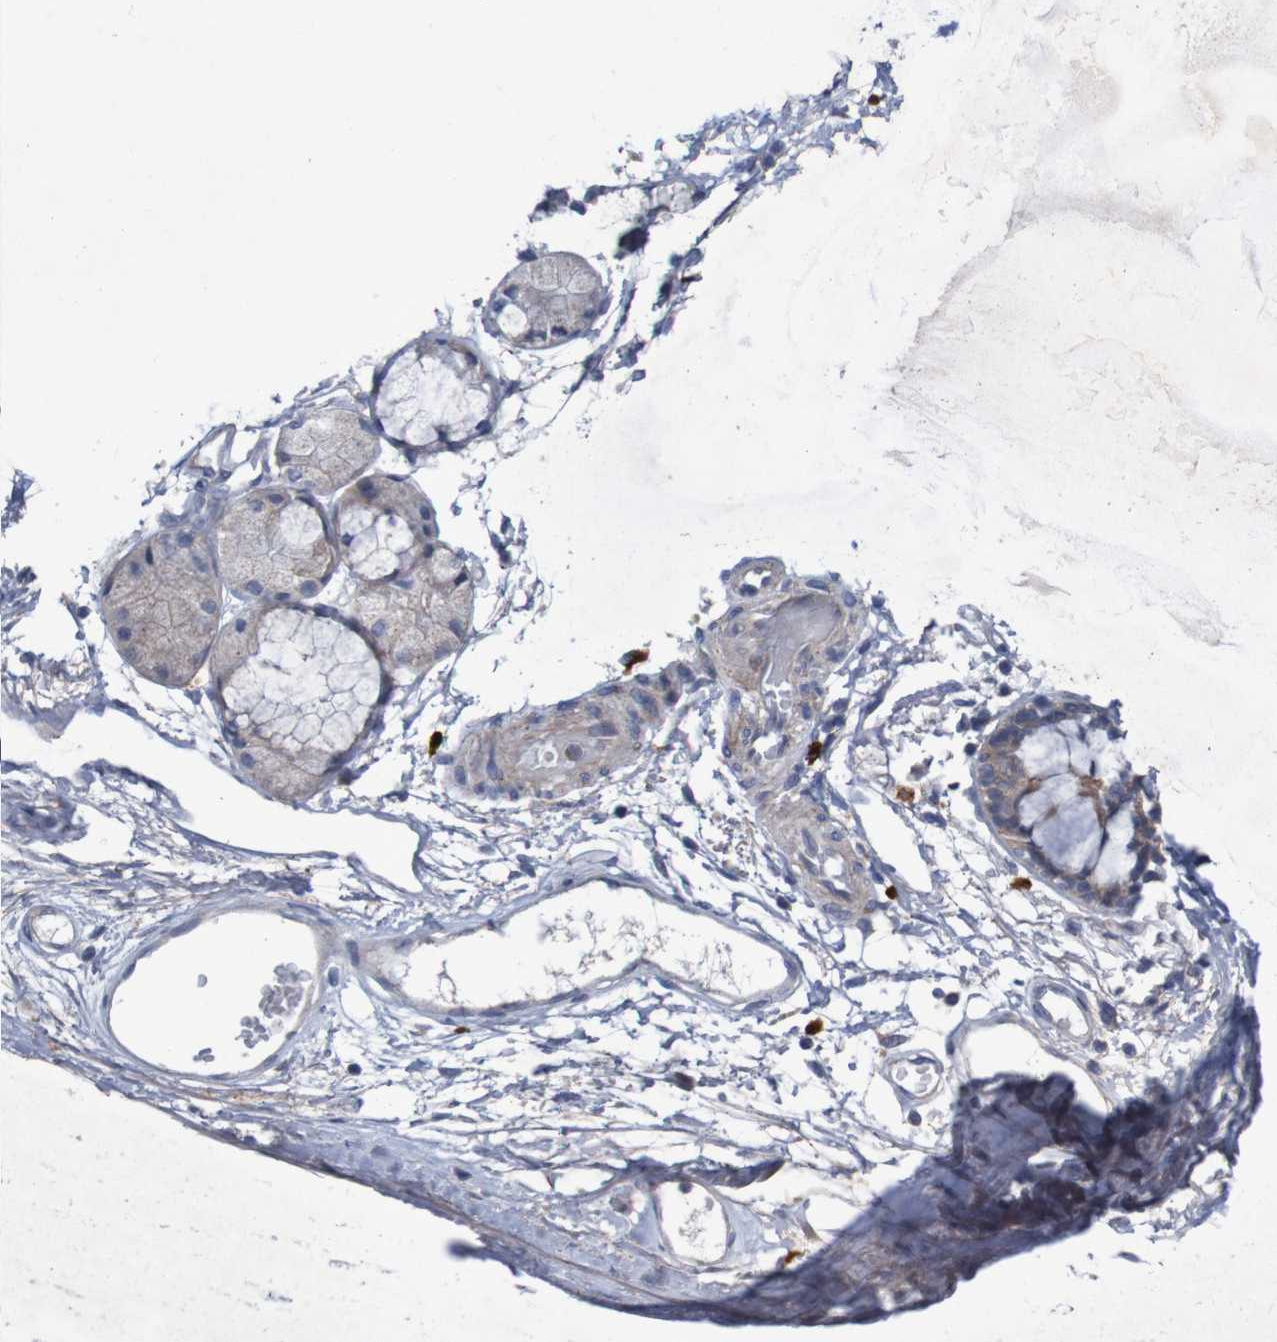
{"staining": {"intensity": "moderate", "quantity": "<25%", "location": "cytoplasmic/membranous"}, "tissue": "adipose tissue", "cell_type": "Adipocytes", "image_type": "normal", "snomed": [{"axis": "morphology", "description": "Normal tissue, NOS"}, {"axis": "topography", "description": "Cartilage tissue"}, {"axis": "topography", "description": "Bronchus"}], "caption": "The photomicrograph demonstrates staining of unremarkable adipose tissue, revealing moderate cytoplasmic/membranous protein staining (brown color) within adipocytes. (Stains: DAB in brown, nuclei in blue, Microscopy: brightfield microscopy at high magnification).", "gene": "ANGPT4", "patient": {"sex": "female", "age": 73}}